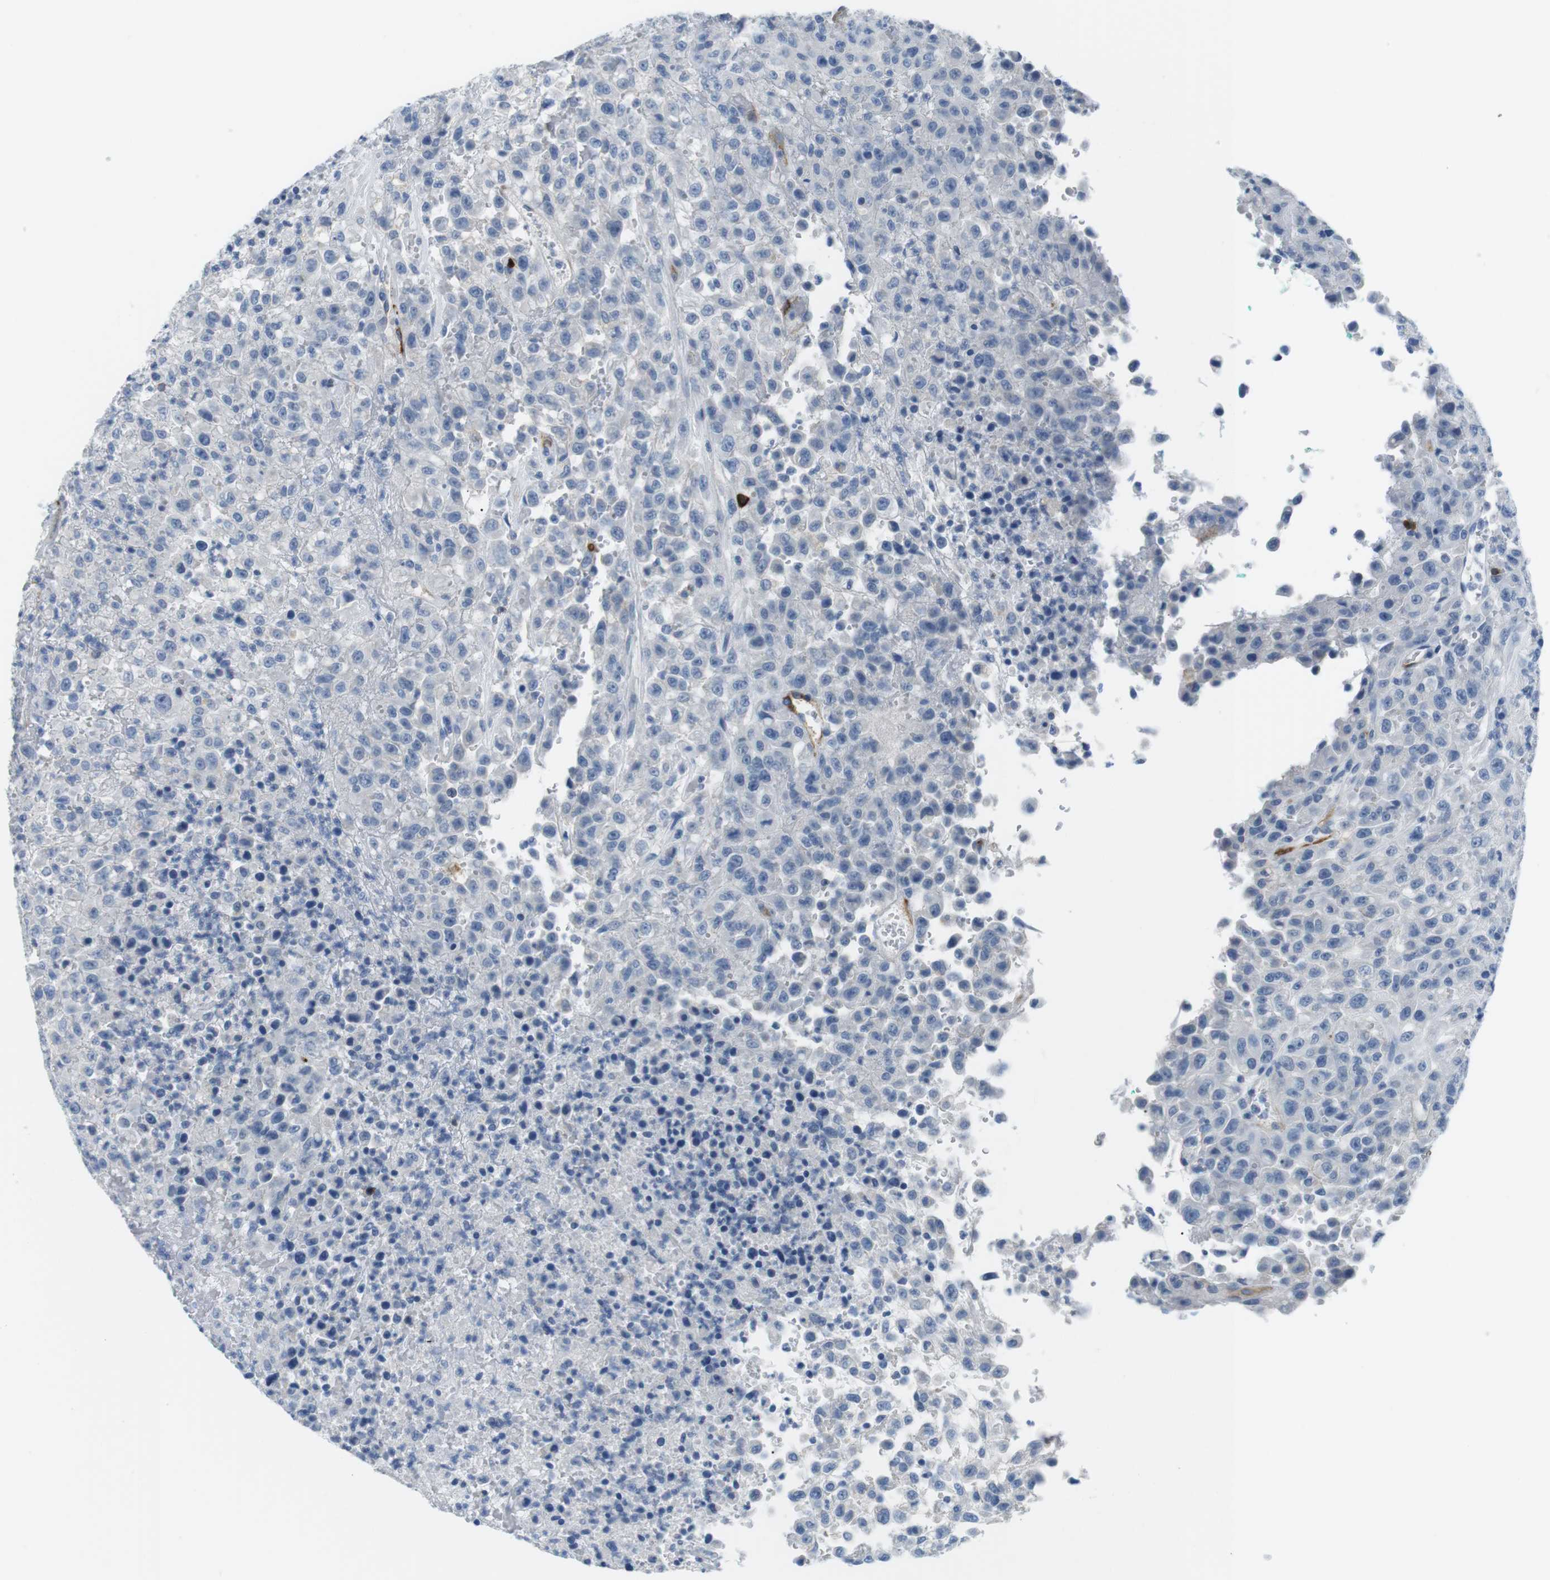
{"staining": {"intensity": "negative", "quantity": "none", "location": "none"}, "tissue": "urothelial cancer", "cell_type": "Tumor cells", "image_type": "cancer", "snomed": [{"axis": "morphology", "description": "Urothelial carcinoma, High grade"}, {"axis": "topography", "description": "Urinary bladder"}], "caption": "Immunohistochemical staining of human urothelial cancer shows no significant positivity in tumor cells.", "gene": "TNFRSF4", "patient": {"sex": "male", "age": 46}}